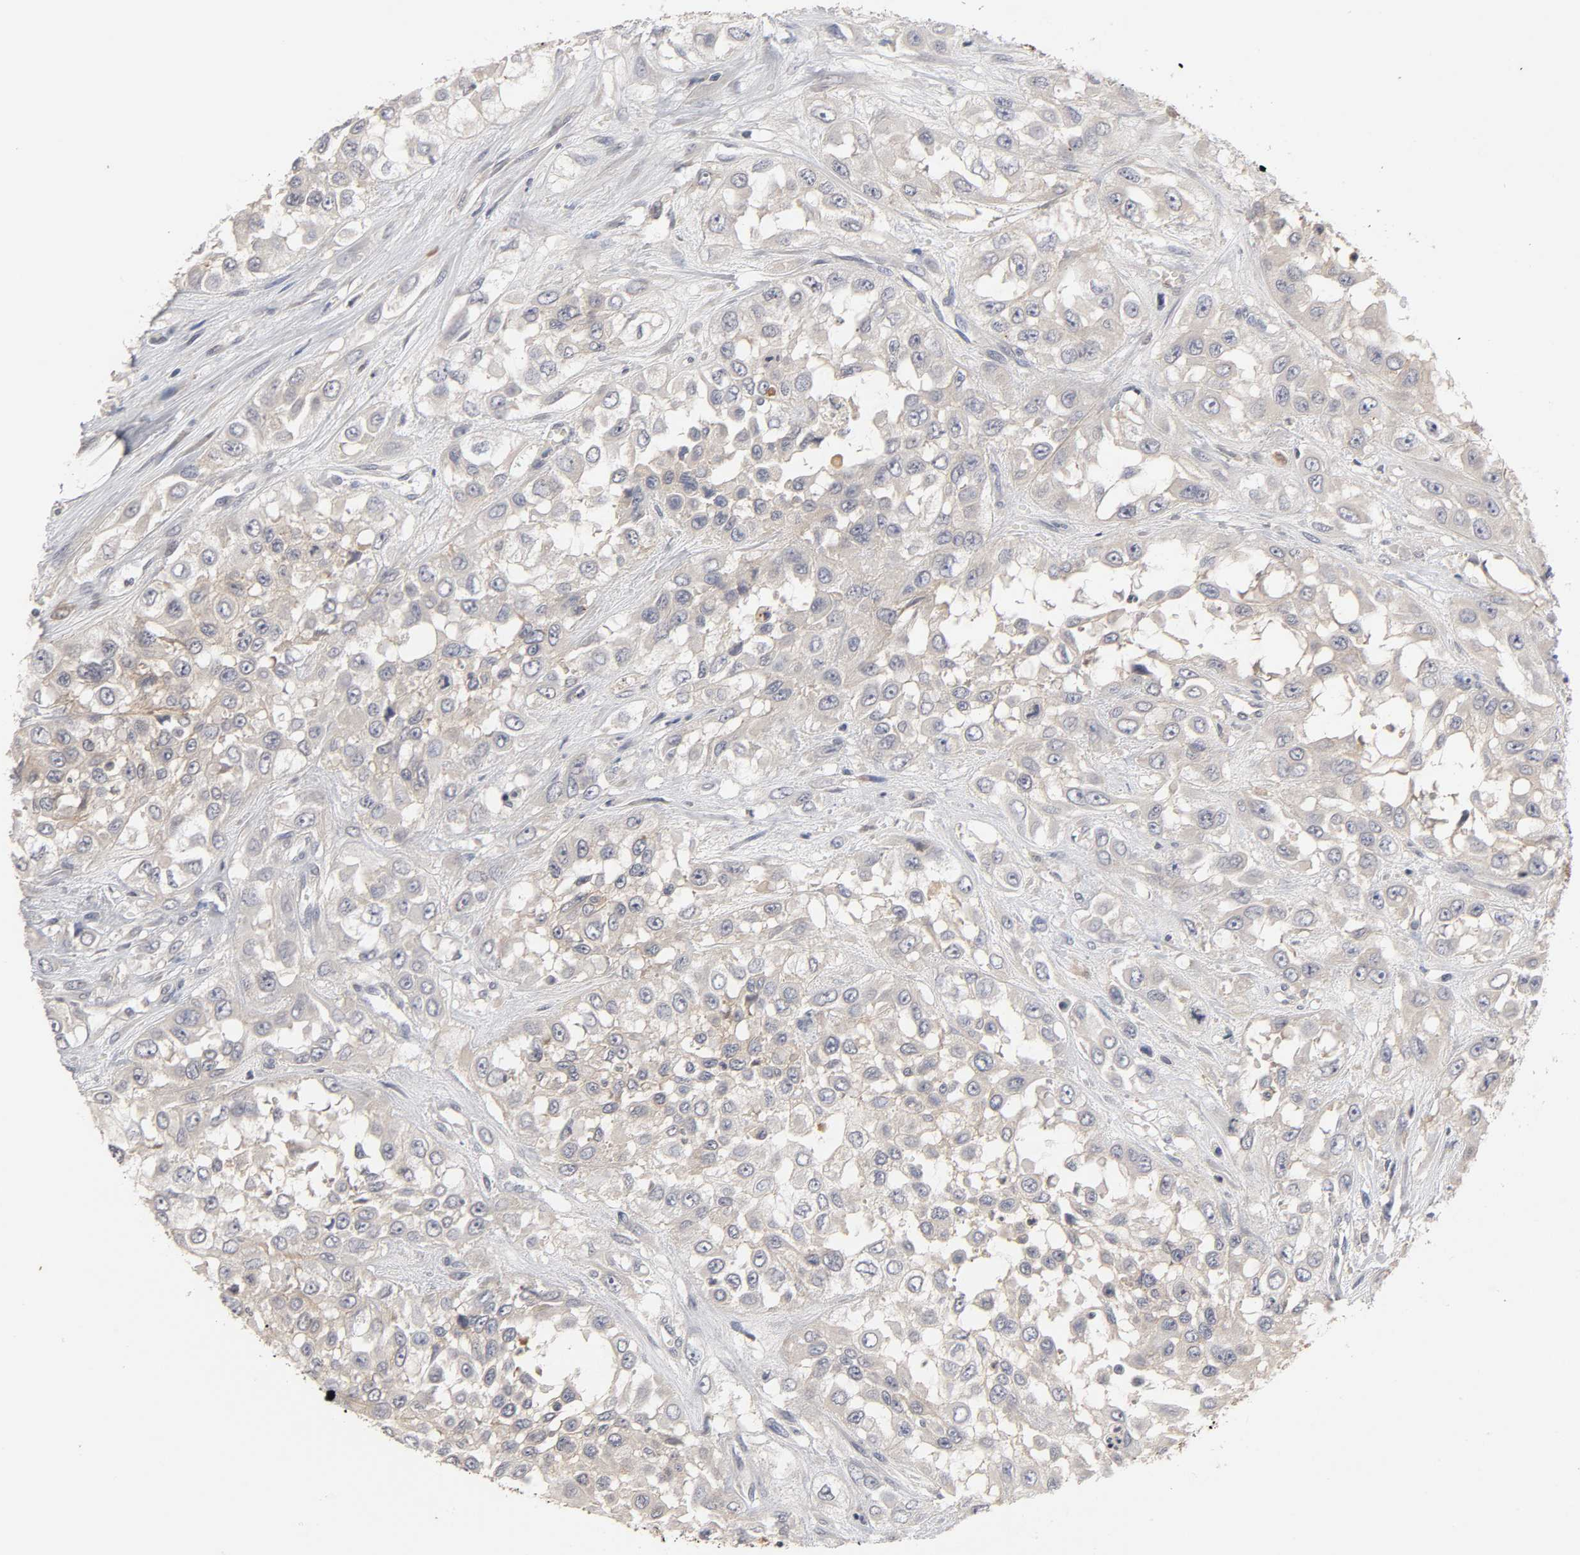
{"staining": {"intensity": "negative", "quantity": "none", "location": "none"}, "tissue": "urothelial cancer", "cell_type": "Tumor cells", "image_type": "cancer", "snomed": [{"axis": "morphology", "description": "Urothelial carcinoma, High grade"}, {"axis": "topography", "description": "Urinary bladder"}], "caption": "This is a image of IHC staining of high-grade urothelial carcinoma, which shows no expression in tumor cells.", "gene": "CXADR", "patient": {"sex": "male", "age": 57}}